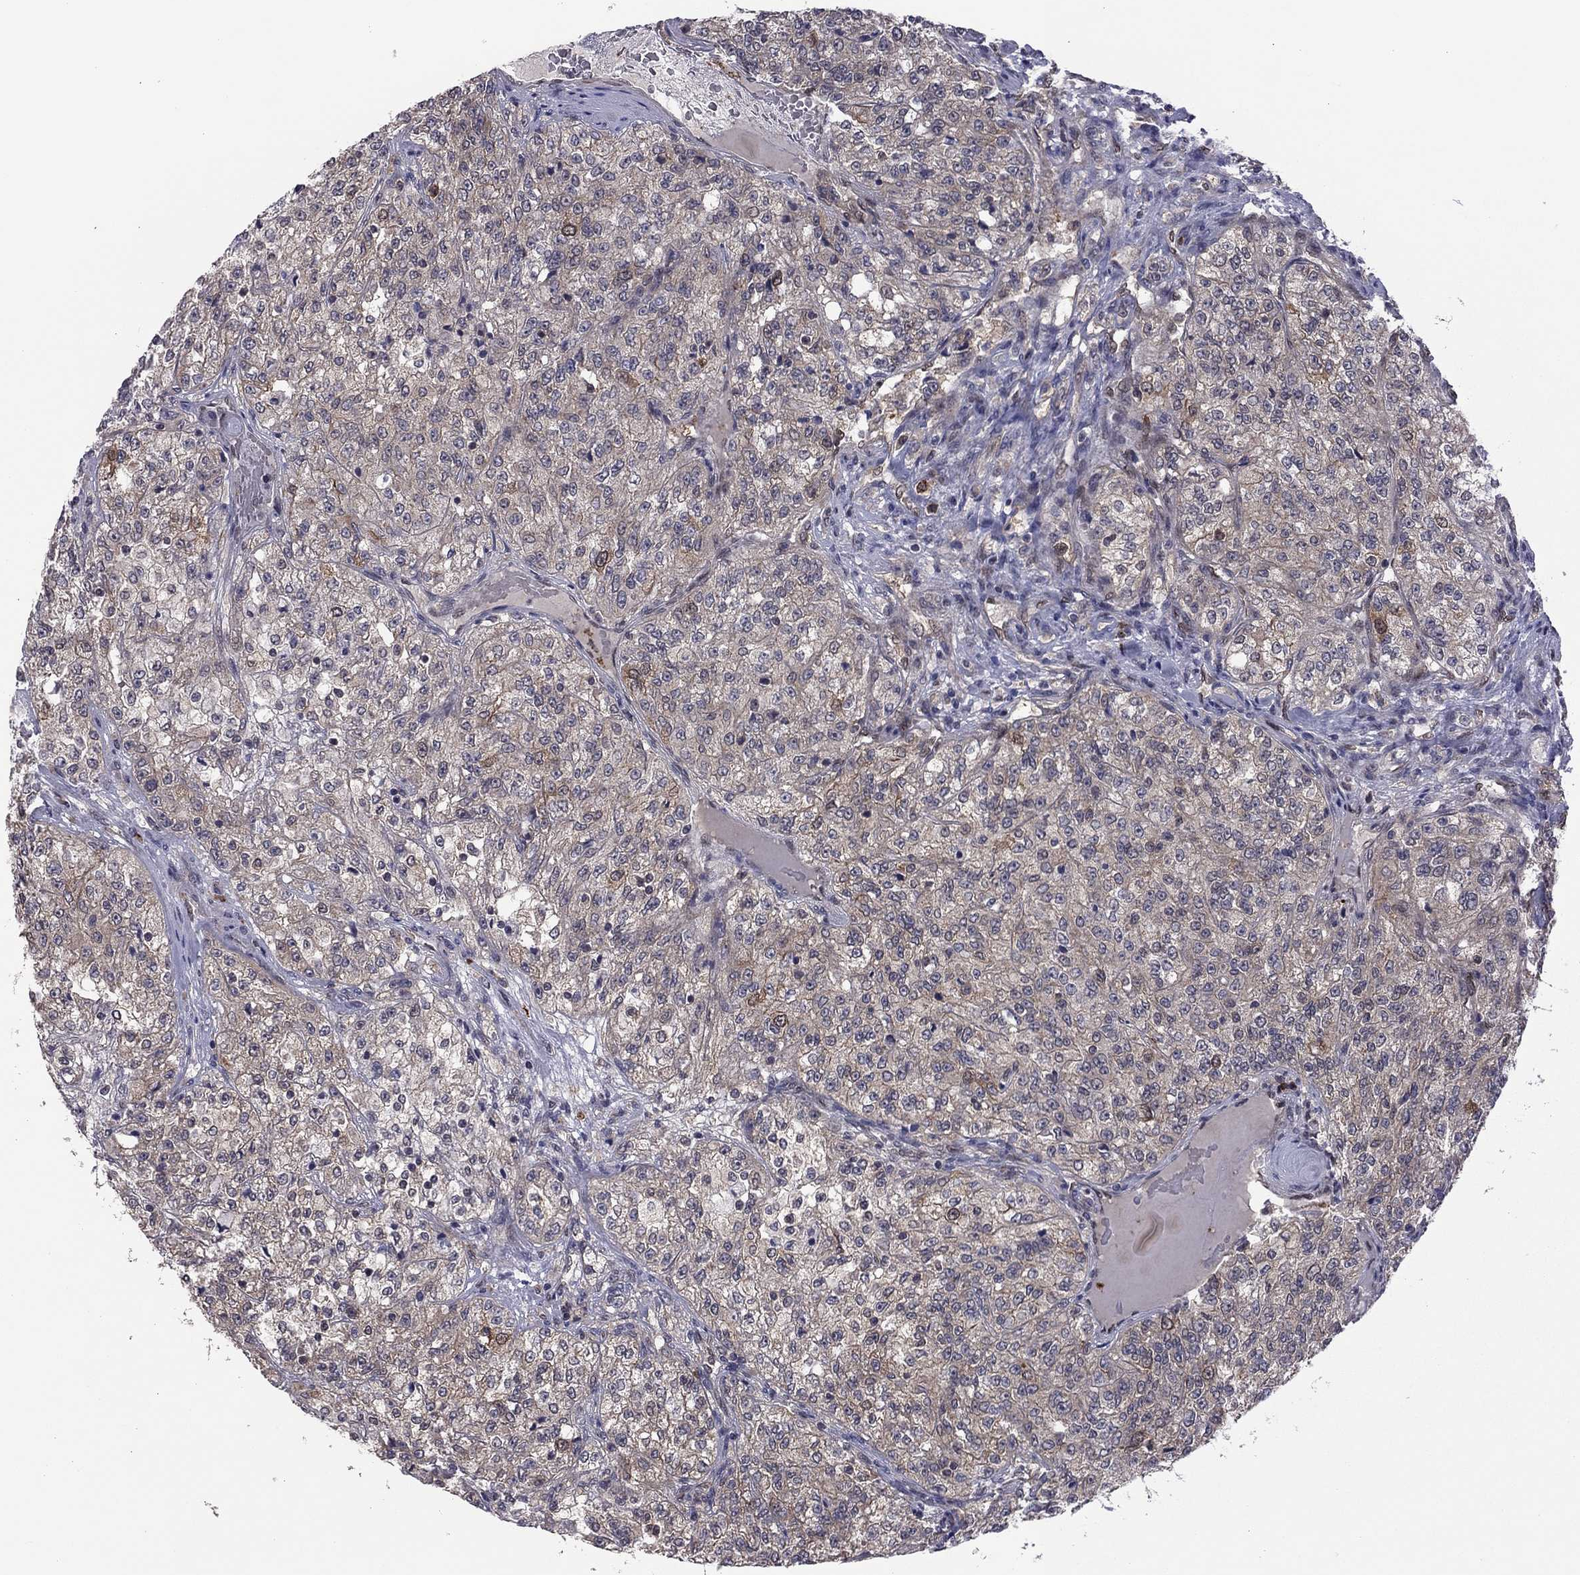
{"staining": {"intensity": "strong", "quantity": "25%-75%", "location": "cytoplasmic/membranous"}, "tissue": "renal cancer", "cell_type": "Tumor cells", "image_type": "cancer", "snomed": [{"axis": "morphology", "description": "Adenocarcinoma, NOS"}, {"axis": "topography", "description": "Kidney"}], "caption": "About 25%-75% of tumor cells in human adenocarcinoma (renal) display strong cytoplasmic/membranous protein staining as visualized by brown immunohistochemical staining.", "gene": "GPAA1", "patient": {"sex": "female", "age": 63}}